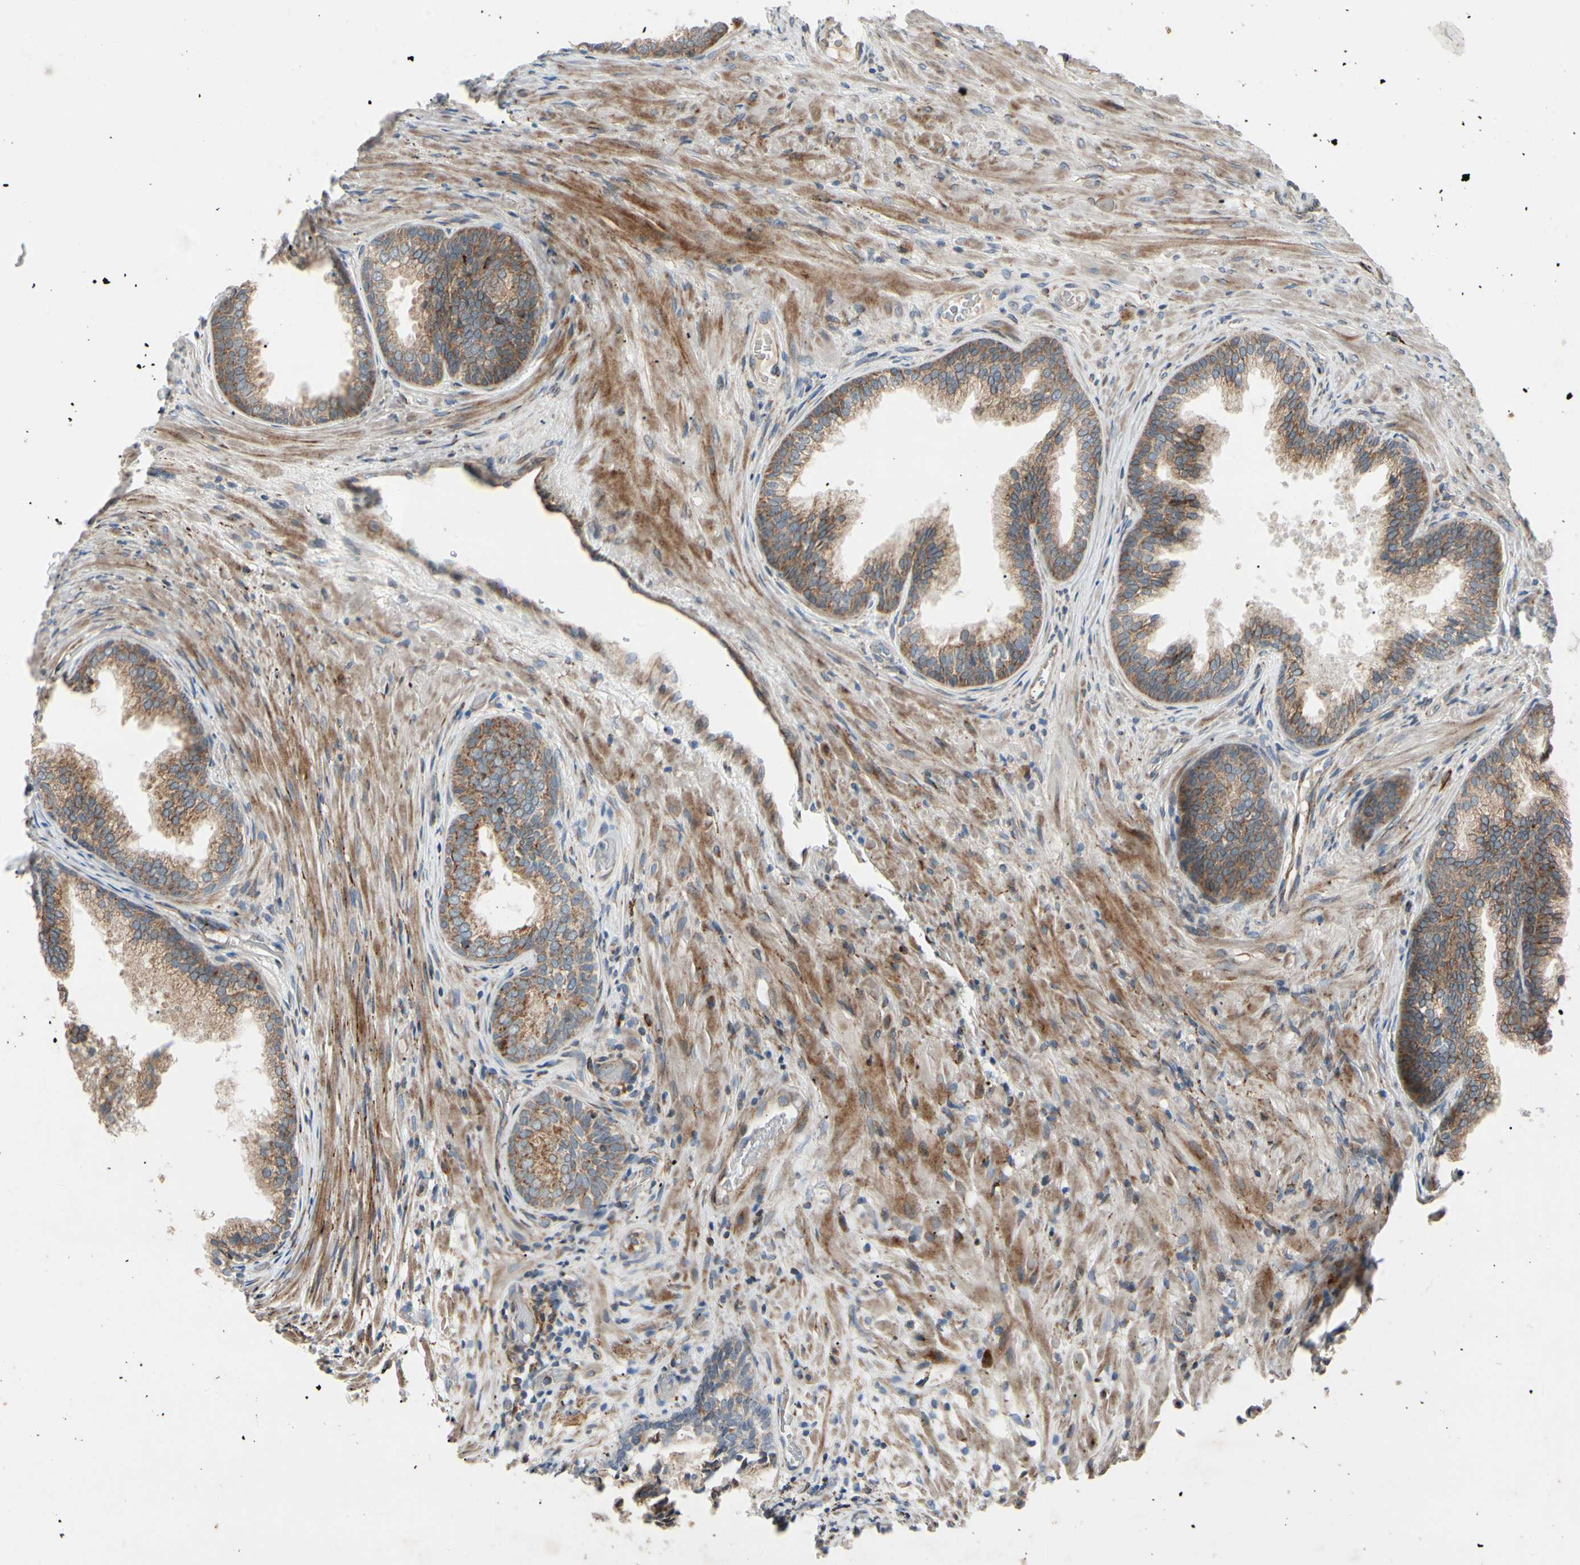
{"staining": {"intensity": "weak", "quantity": ">75%", "location": "cytoplasmic/membranous"}, "tissue": "prostate", "cell_type": "Glandular cells", "image_type": "normal", "snomed": [{"axis": "morphology", "description": "Normal tissue, NOS"}, {"axis": "topography", "description": "Prostate"}], "caption": "Prostate stained with a brown dye exhibits weak cytoplasmic/membranous positive positivity in about >75% of glandular cells.", "gene": "MRPL9", "patient": {"sex": "male", "age": 76}}